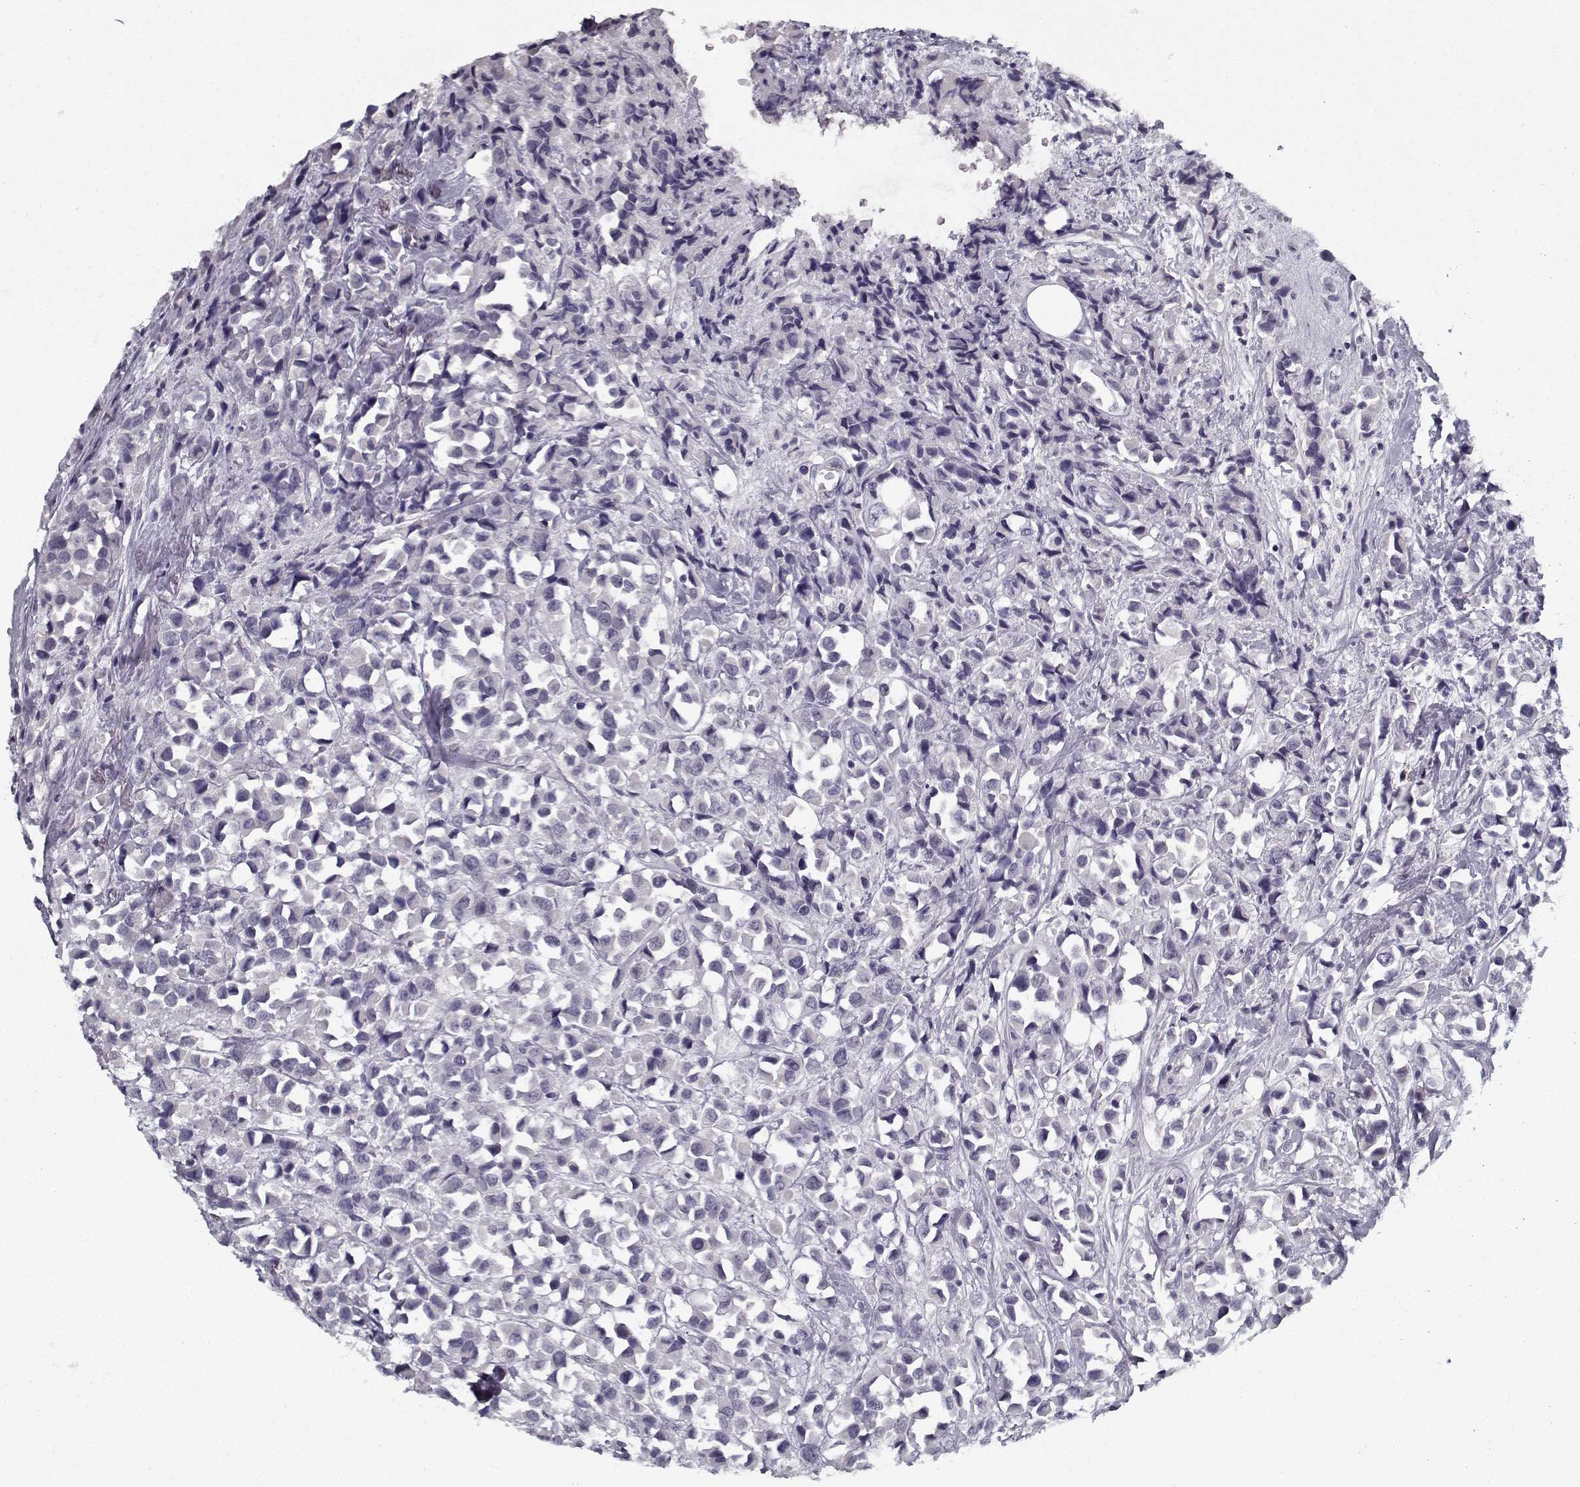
{"staining": {"intensity": "negative", "quantity": "none", "location": "none"}, "tissue": "breast cancer", "cell_type": "Tumor cells", "image_type": "cancer", "snomed": [{"axis": "morphology", "description": "Duct carcinoma"}, {"axis": "topography", "description": "Breast"}], "caption": "Tumor cells show no significant protein positivity in intraductal carcinoma (breast). (DAB IHC, high magnification).", "gene": "SPACA9", "patient": {"sex": "female", "age": 61}}